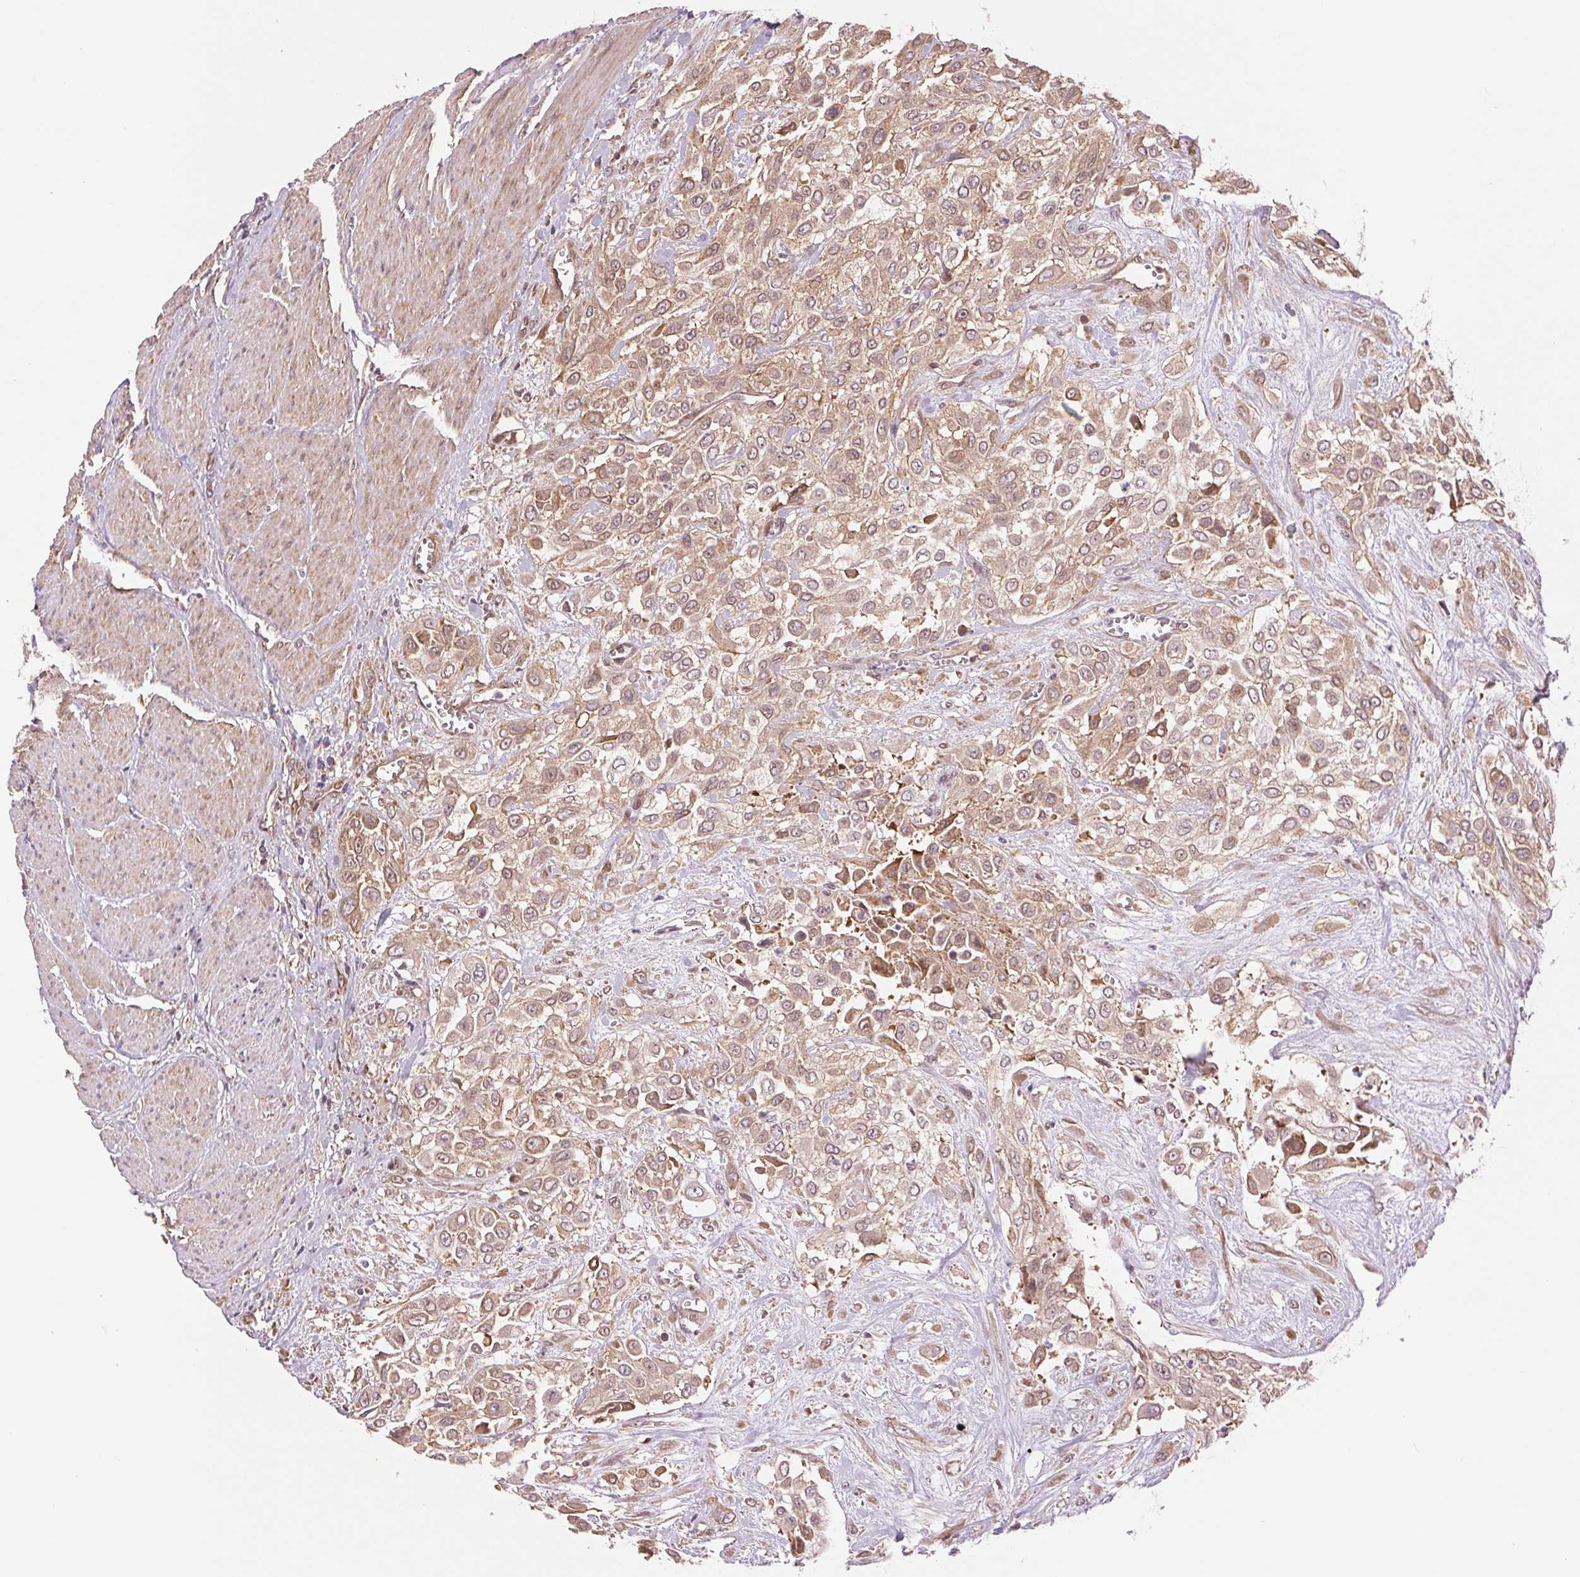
{"staining": {"intensity": "weak", "quantity": ">75%", "location": "cytoplasmic/membranous"}, "tissue": "urothelial cancer", "cell_type": "Tumor cells", "image_type": "cancer", "snomed": [{"axis": "morphology", "description": "Urothelial carcinoma, High grade"}, {"axis": "topography", "description": "Urinary bladder"}], "caption": "Immunohistochemistry (IHC) (DAB (3,3'-diaminobenzidine)) staining of human urothelial cancer shows weak cytoplasmic/membranous protein positivity in about >75% of tumor cells. (IHC, brightfield microscopy, high magnification).", "gene": "BTF3L4", "patient": {"sex": "male", "age": 57}}